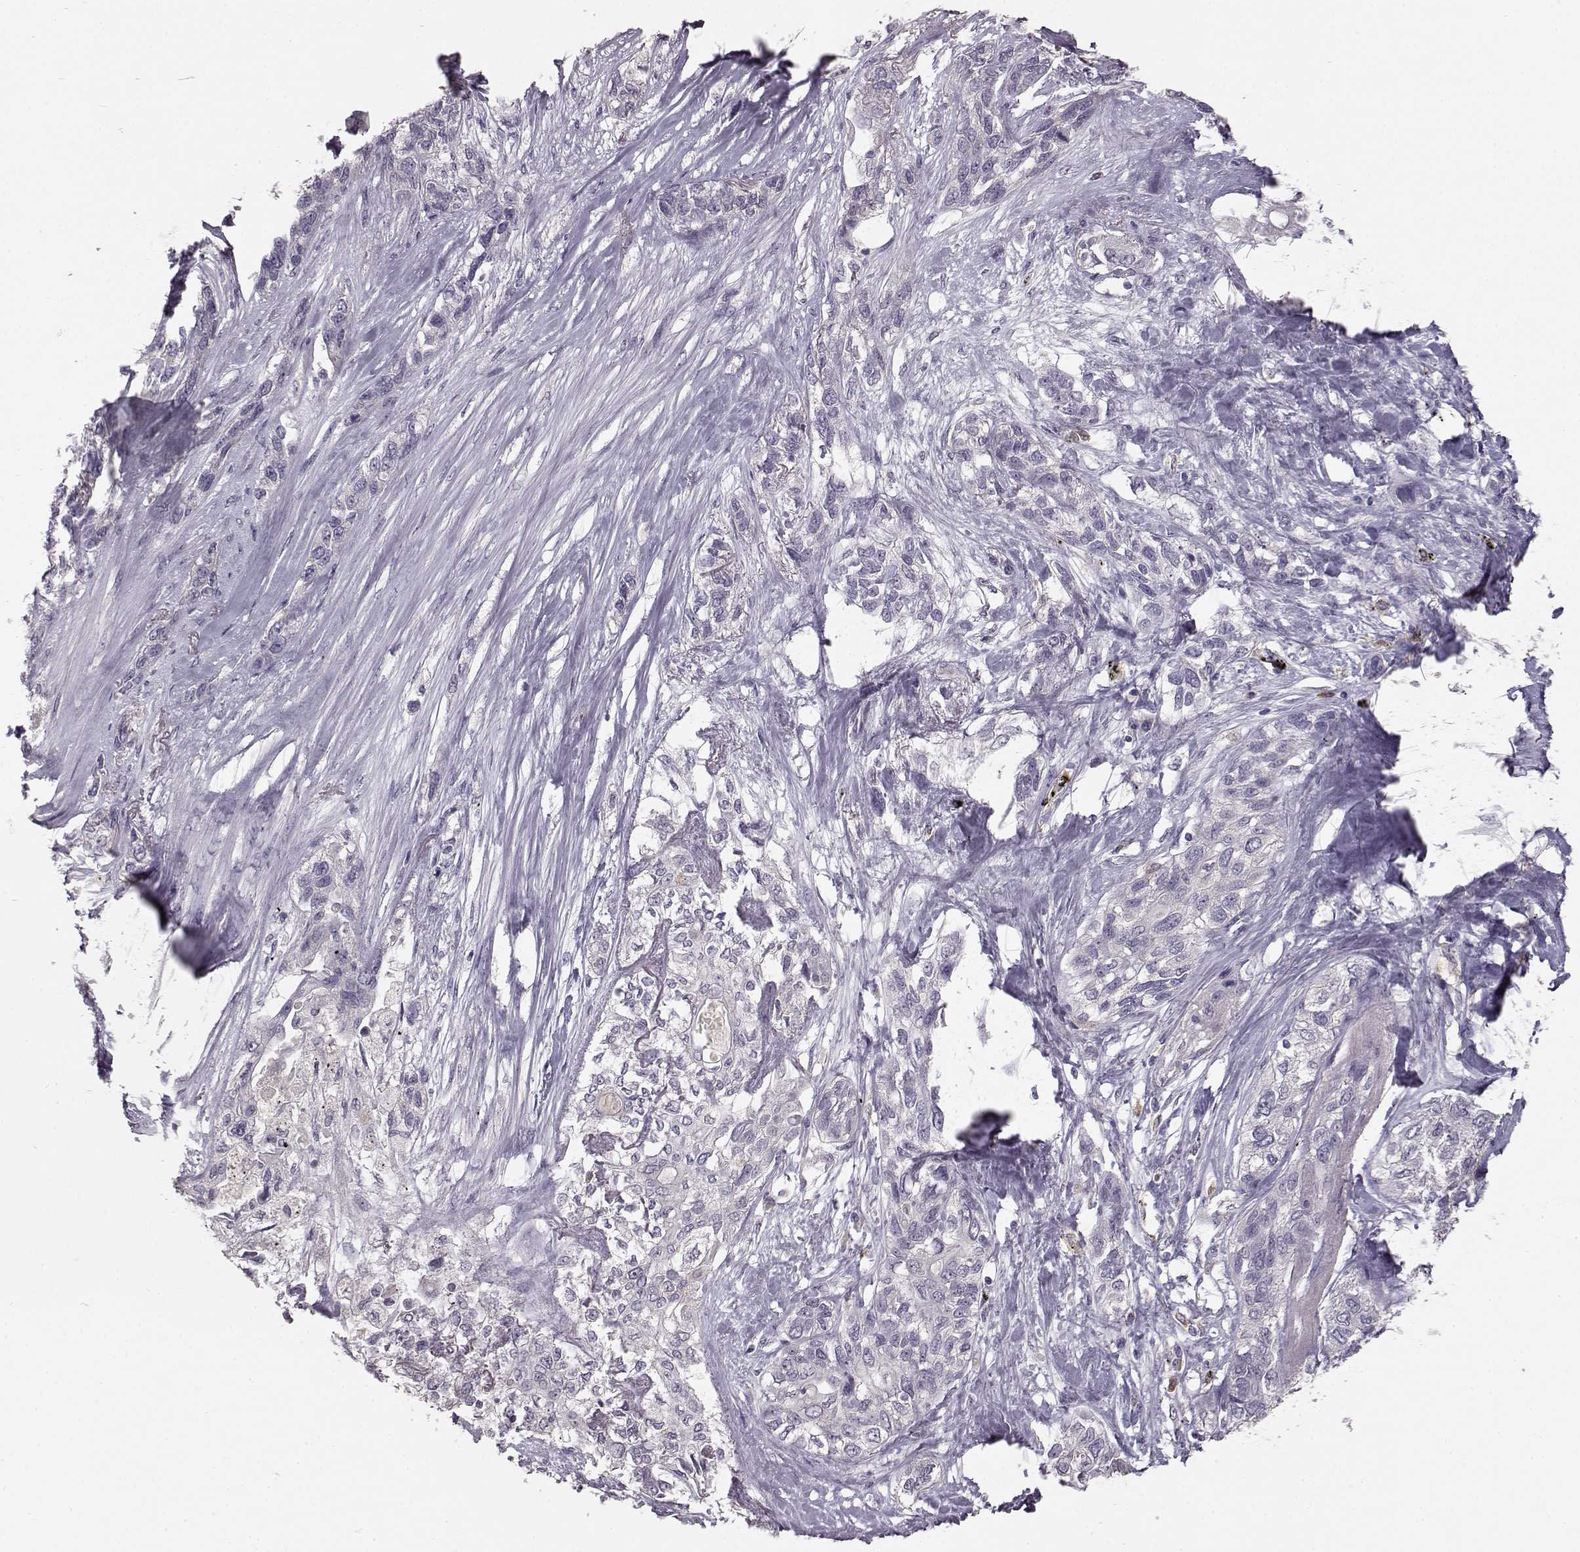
{"staining": {"intensity": "negative", "quantity": "none", "location": "none"}, "tissue": "lung cancer", "cell_type": "Tumor cells", "image_type": "cancer", "snomed": [{"axis": "morphology", "description": "Squamous cell carcinoma, NOS"}, {"axis": "topography", "description": "Lung"}], "caption": "Immunohistochemistry image of lung cancer stained for a protein (brown), which shows no expression in tumor cells.", "gene": "GHR", "patient": {"sex": "female", "age": 70}}